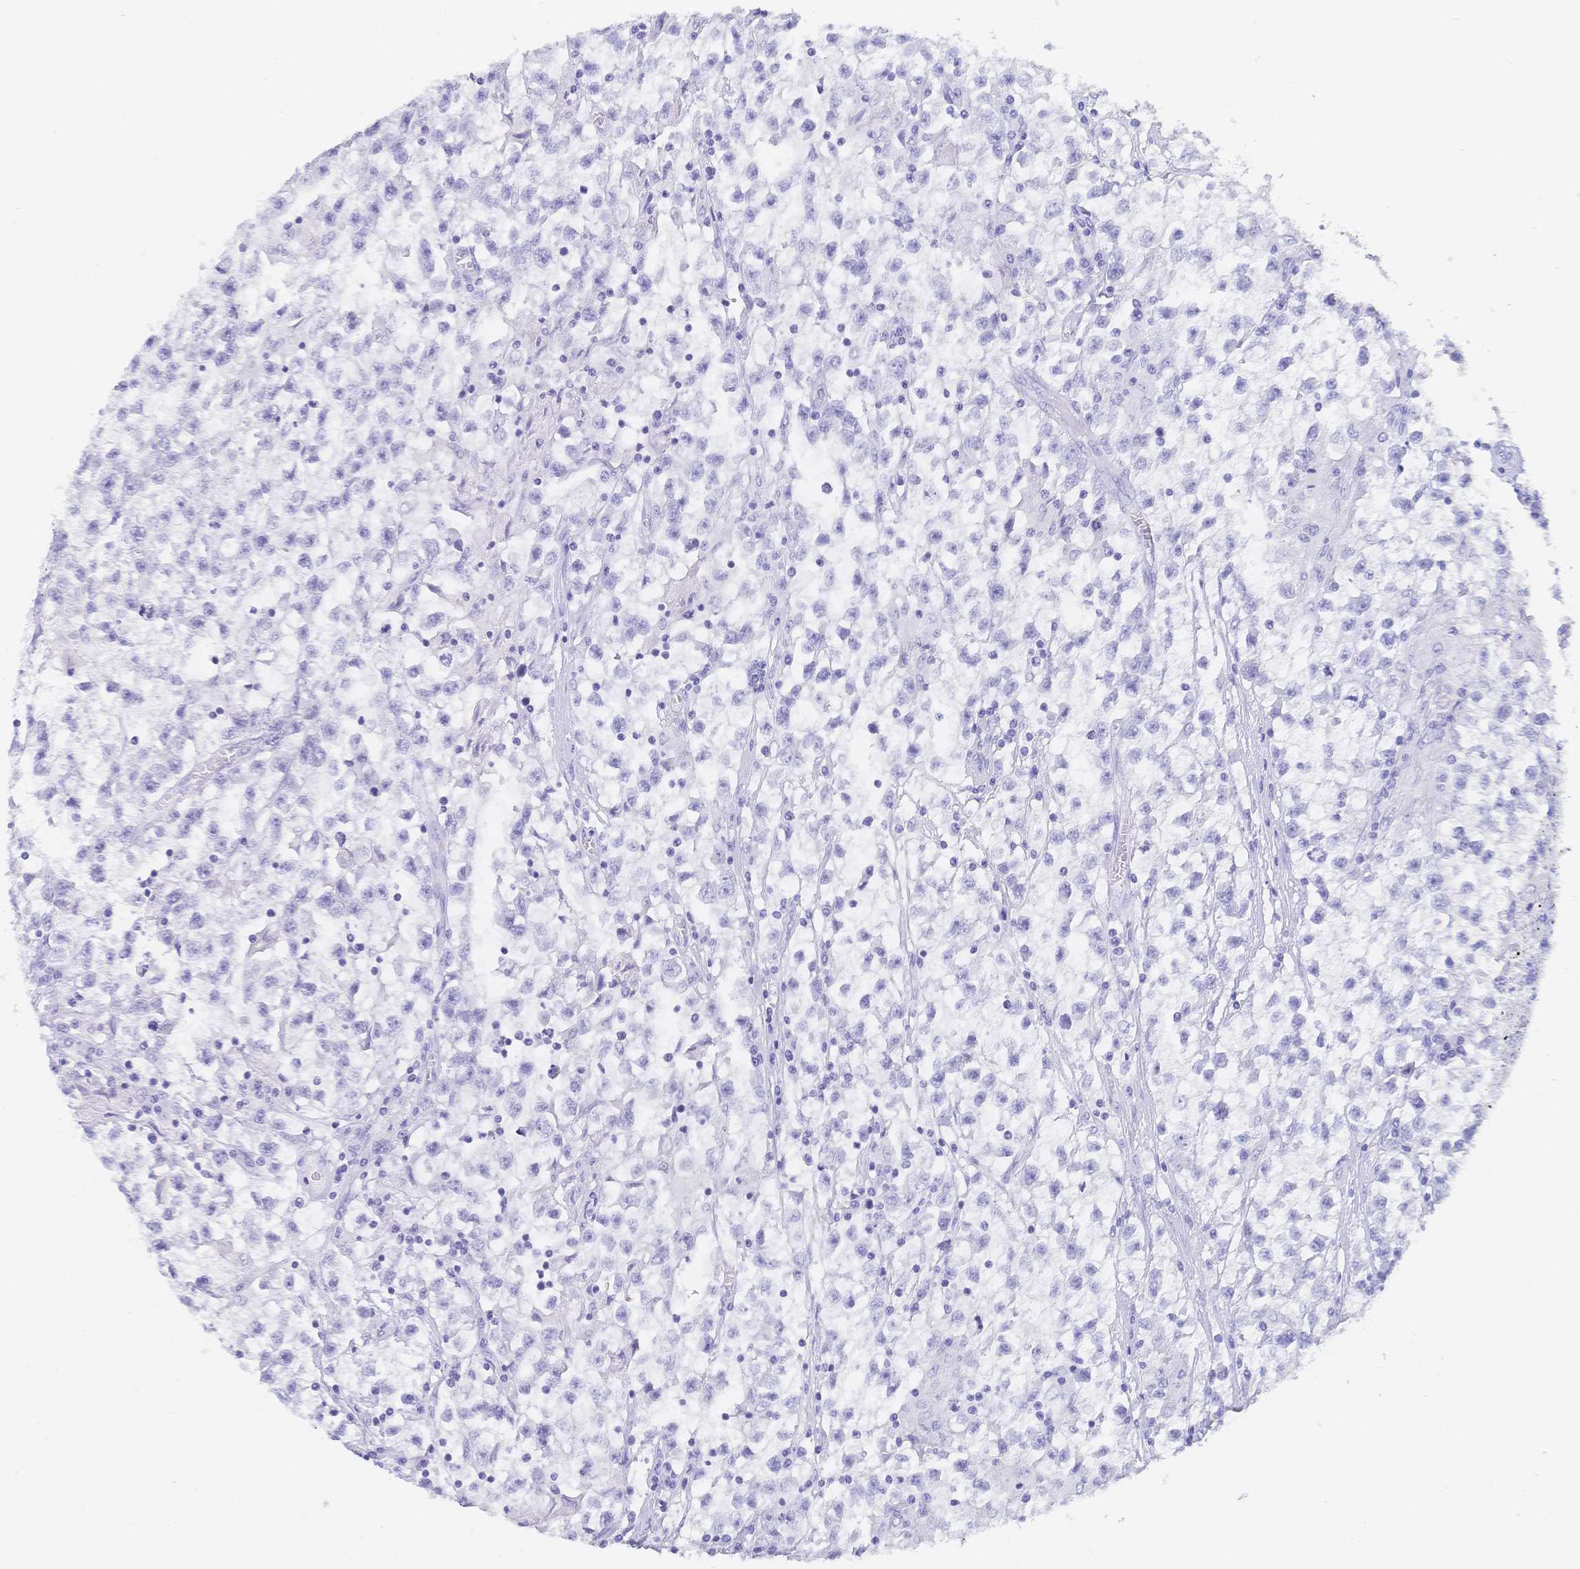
{"staining": {"intensity": "negative", "quantity": "none", "location": "none"}, "tissue": "testis cancer", "cell_type": "Tumor cells", "image_type": "cancer", "snomed": [{"axis": "morphology", "description": "Seminoma, NOS"}, {"axis": "topography", "description": "Testis"}], "caption": "Human testis cancer stained for a protein using immunohistochemistry (IHC) reveals no staining in tumor cells.", "gene": "MEP1B", "patient": {"sex": "male", "age": 31}}